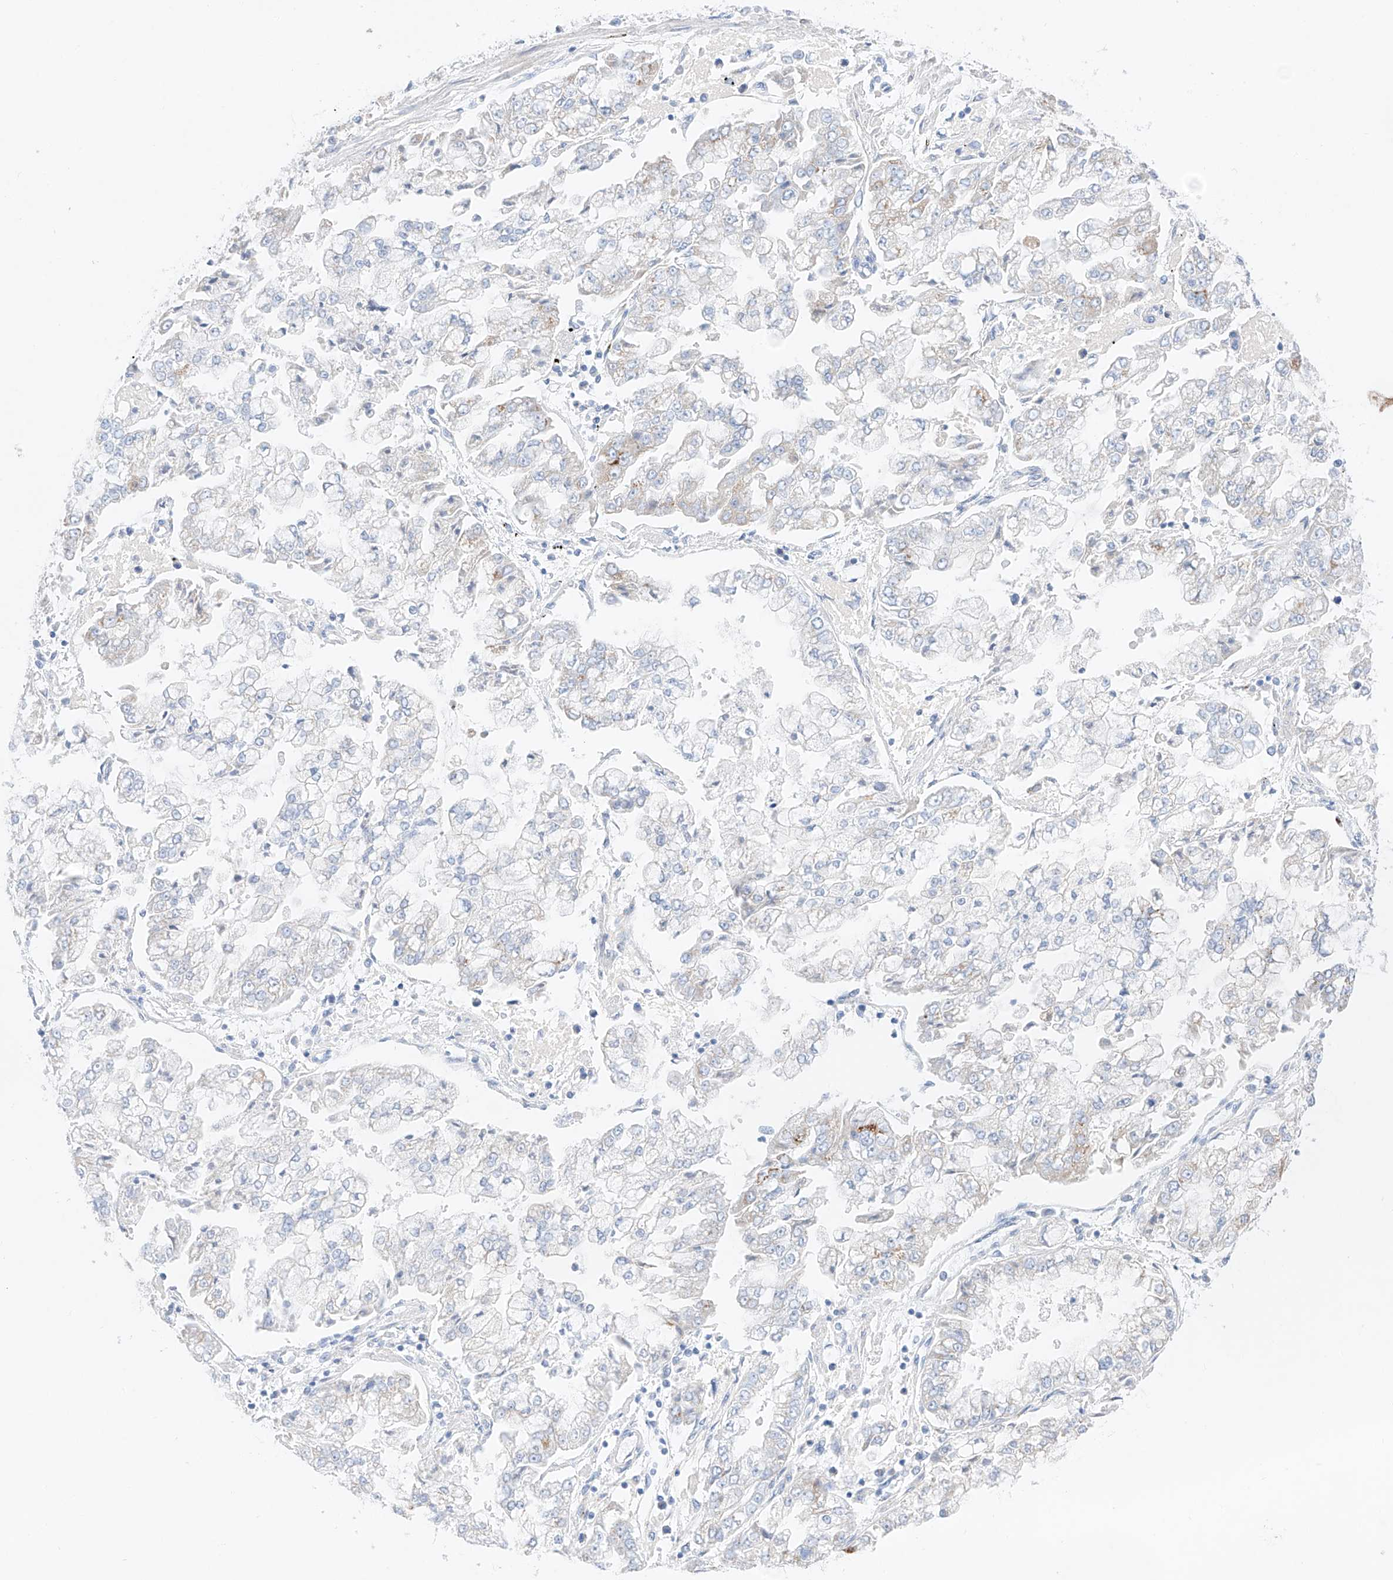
{"staining": {"intensity": "negative", "quantity": "none", "location": "none"}, "tissue": "stomach cancer", "cell_type": "Tumor cells", "image_type": "cancer", "snomed": [{"axis": "morphology", "description": "Adenocarcinoma, NOS"}, {"axis": "topography", "description": "Stomach"}], "caption": "A histopathology image of human stomach cancer (adenocarcinoma) is negative for staining in tumor cells. Nuclei are stained in blue.", "gene": "NT5C3B", "patient": {"sex": "male", "age": 76}}